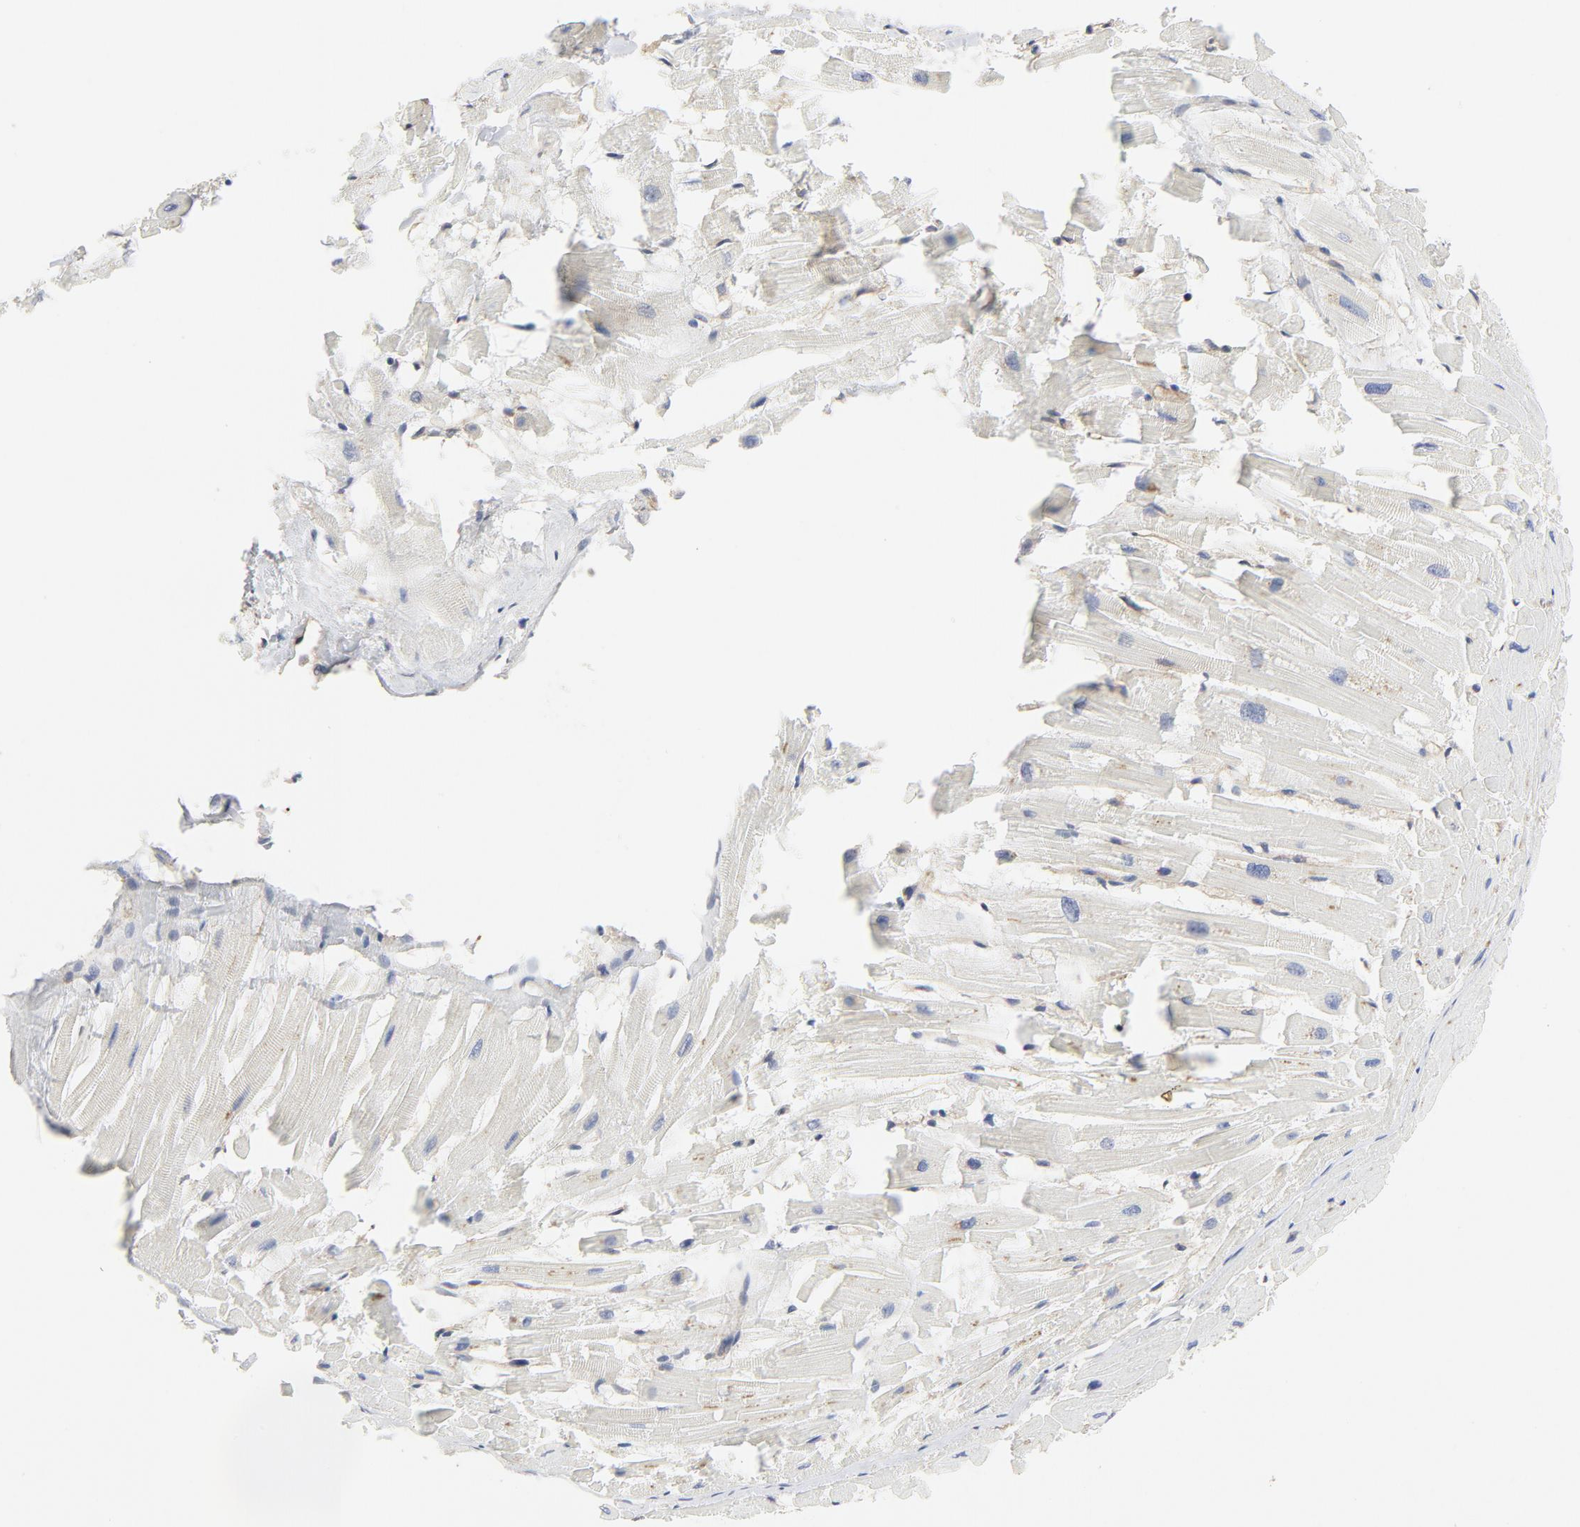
{"staining": {"intensity": "negative", "quantity": "none", "location": "none"}, "tissue": "heart muscle", "cell_type": "Cardiomyocytes", "image_type": "normal", "snomed": [{"axis": "morphology", "description": "Normal tissue, NOS"}, {"axis": "topography", "description": "Heart"}], "caption": "The immunohistochemistry photomicrograph has no significant expression in cardiomyocytes of heart muscle. (DAB immunohistochemistry (IHC) visualized using brightfield microscopy, high magnification).", "gene": "MAP2K7", "patient": {"sex": "female", "age": 19}}